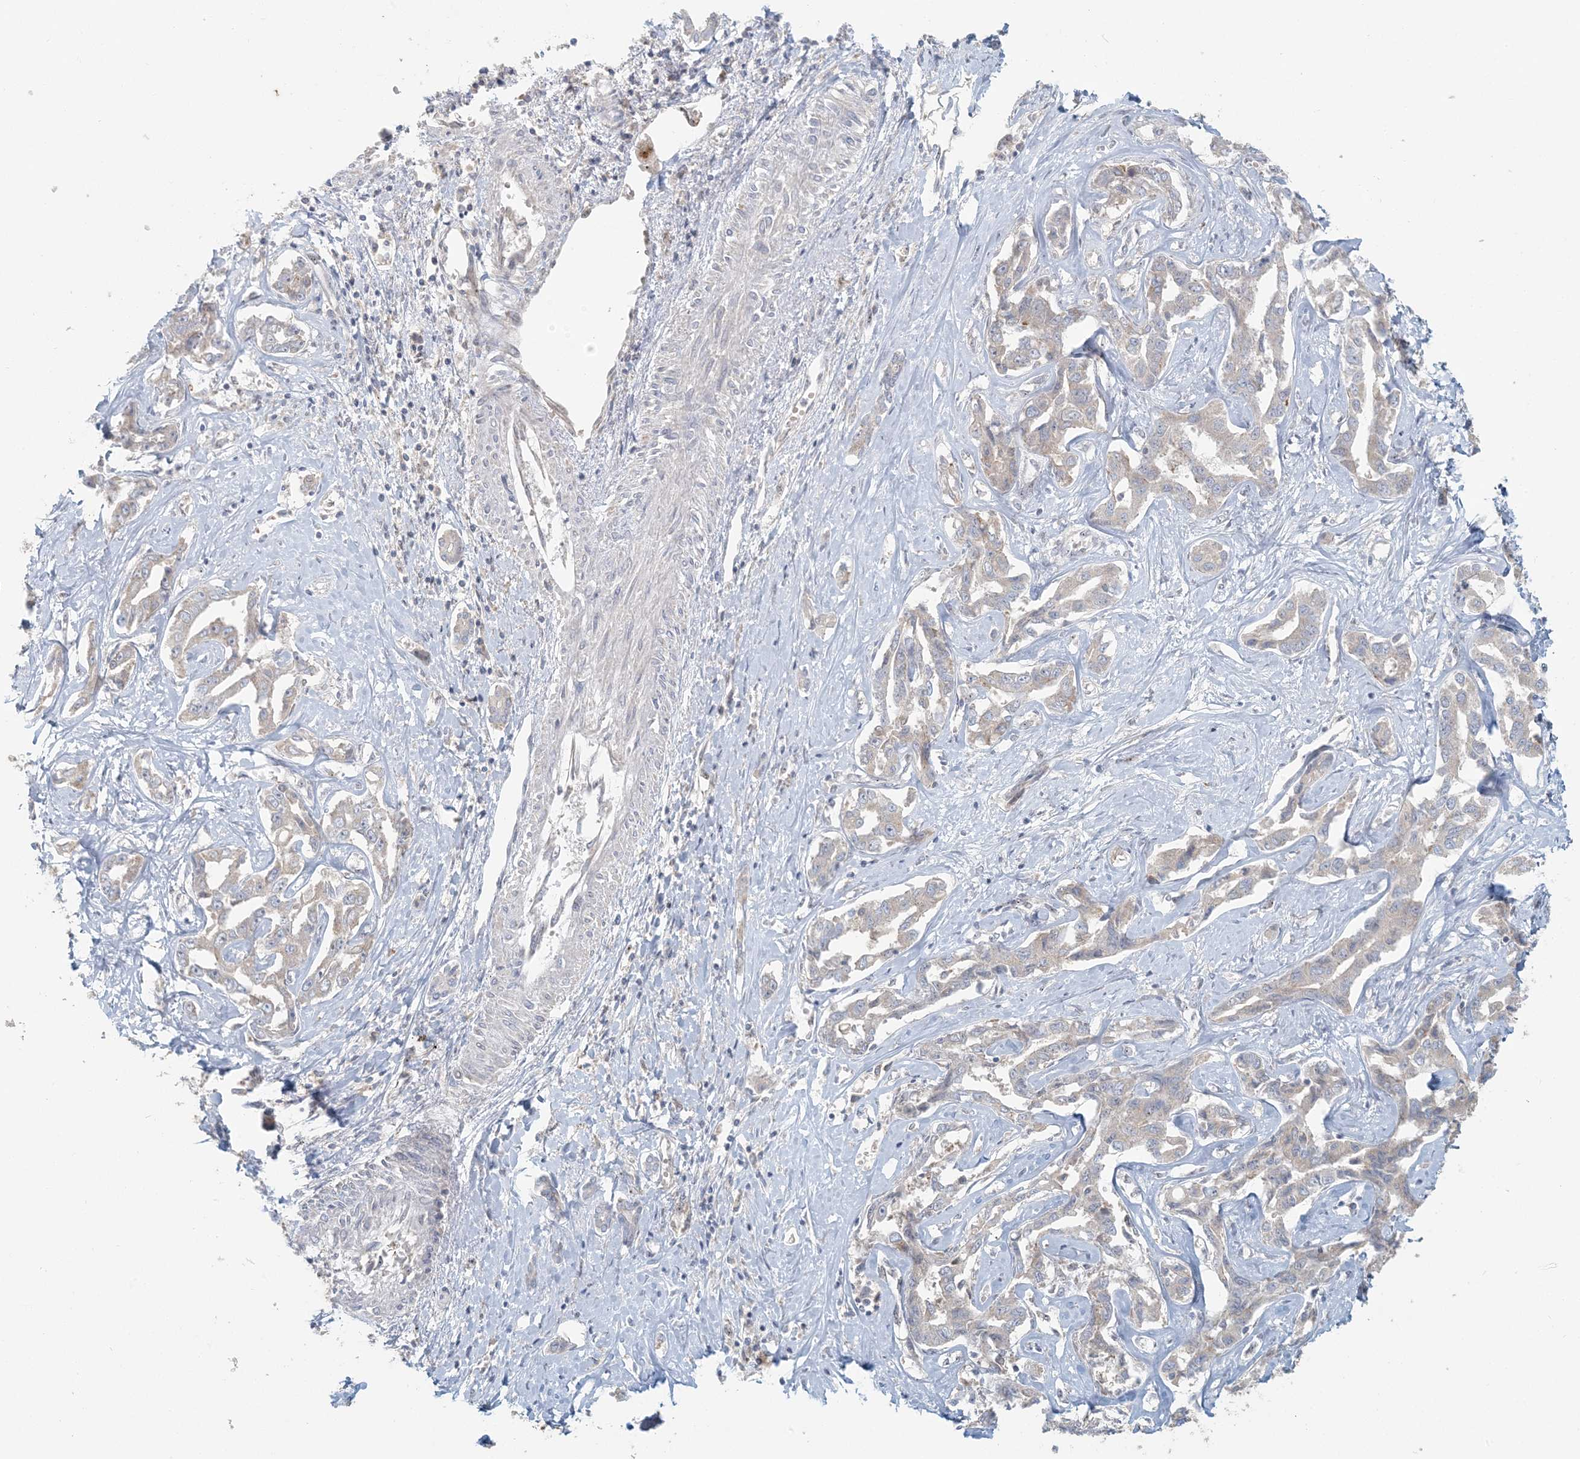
{"staining": {"intensity": "weak", "quantity": "<25%", "location": "cytoplasmic/membranous"}, "tissue": "liver cancer", "cell_type": "Tumor cells", "image_type": "cancer", "snomed": [{"axis": "morphology", "description": "Cholangiocarcinoma"}, {"axis": "topography", "description": "Liver"}], "caption": "The photomicrograph shows no staining of tumor cells in cholangiocarcinoma (liver).", "gene": "HACL1", "patient": {"sex": "male", "age": 59}}